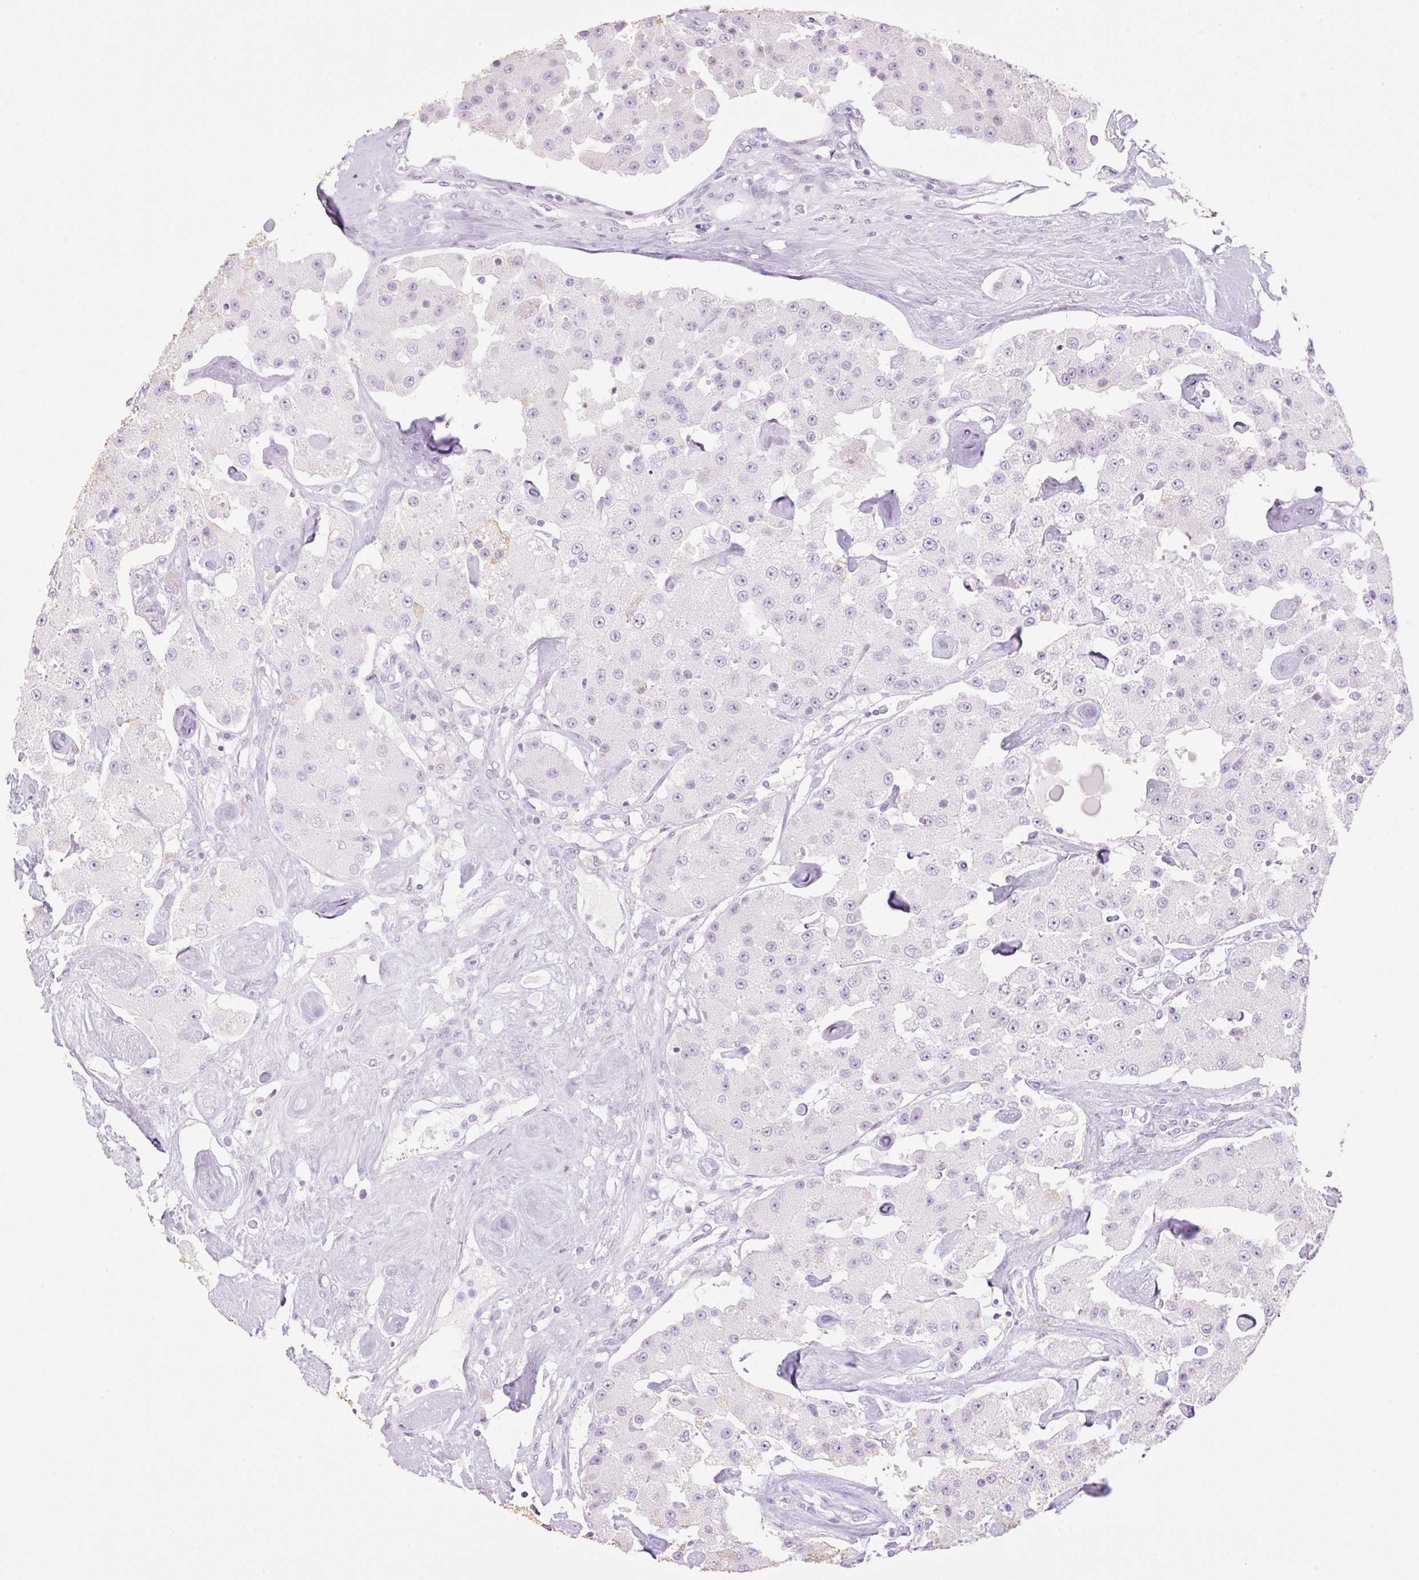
{"staining": {"intensity": "negative", "quantity": "none", "location": "none"}, "tissue": "carcinoid", "cell_type": "Tumor cells", "image_type": "cancer", "snomed": [{"axis": "morphology", "description": "Carcinoid, malignant, NOS"}, {"axis": "topography", "description": "Pancreas"}], "caption": "This is an immunohistochemistry image of human carcinoid (malignant). There is no expression in tumor cells.", "gene": "SP140L", "patient": {"sex": "male", "age": 41}}